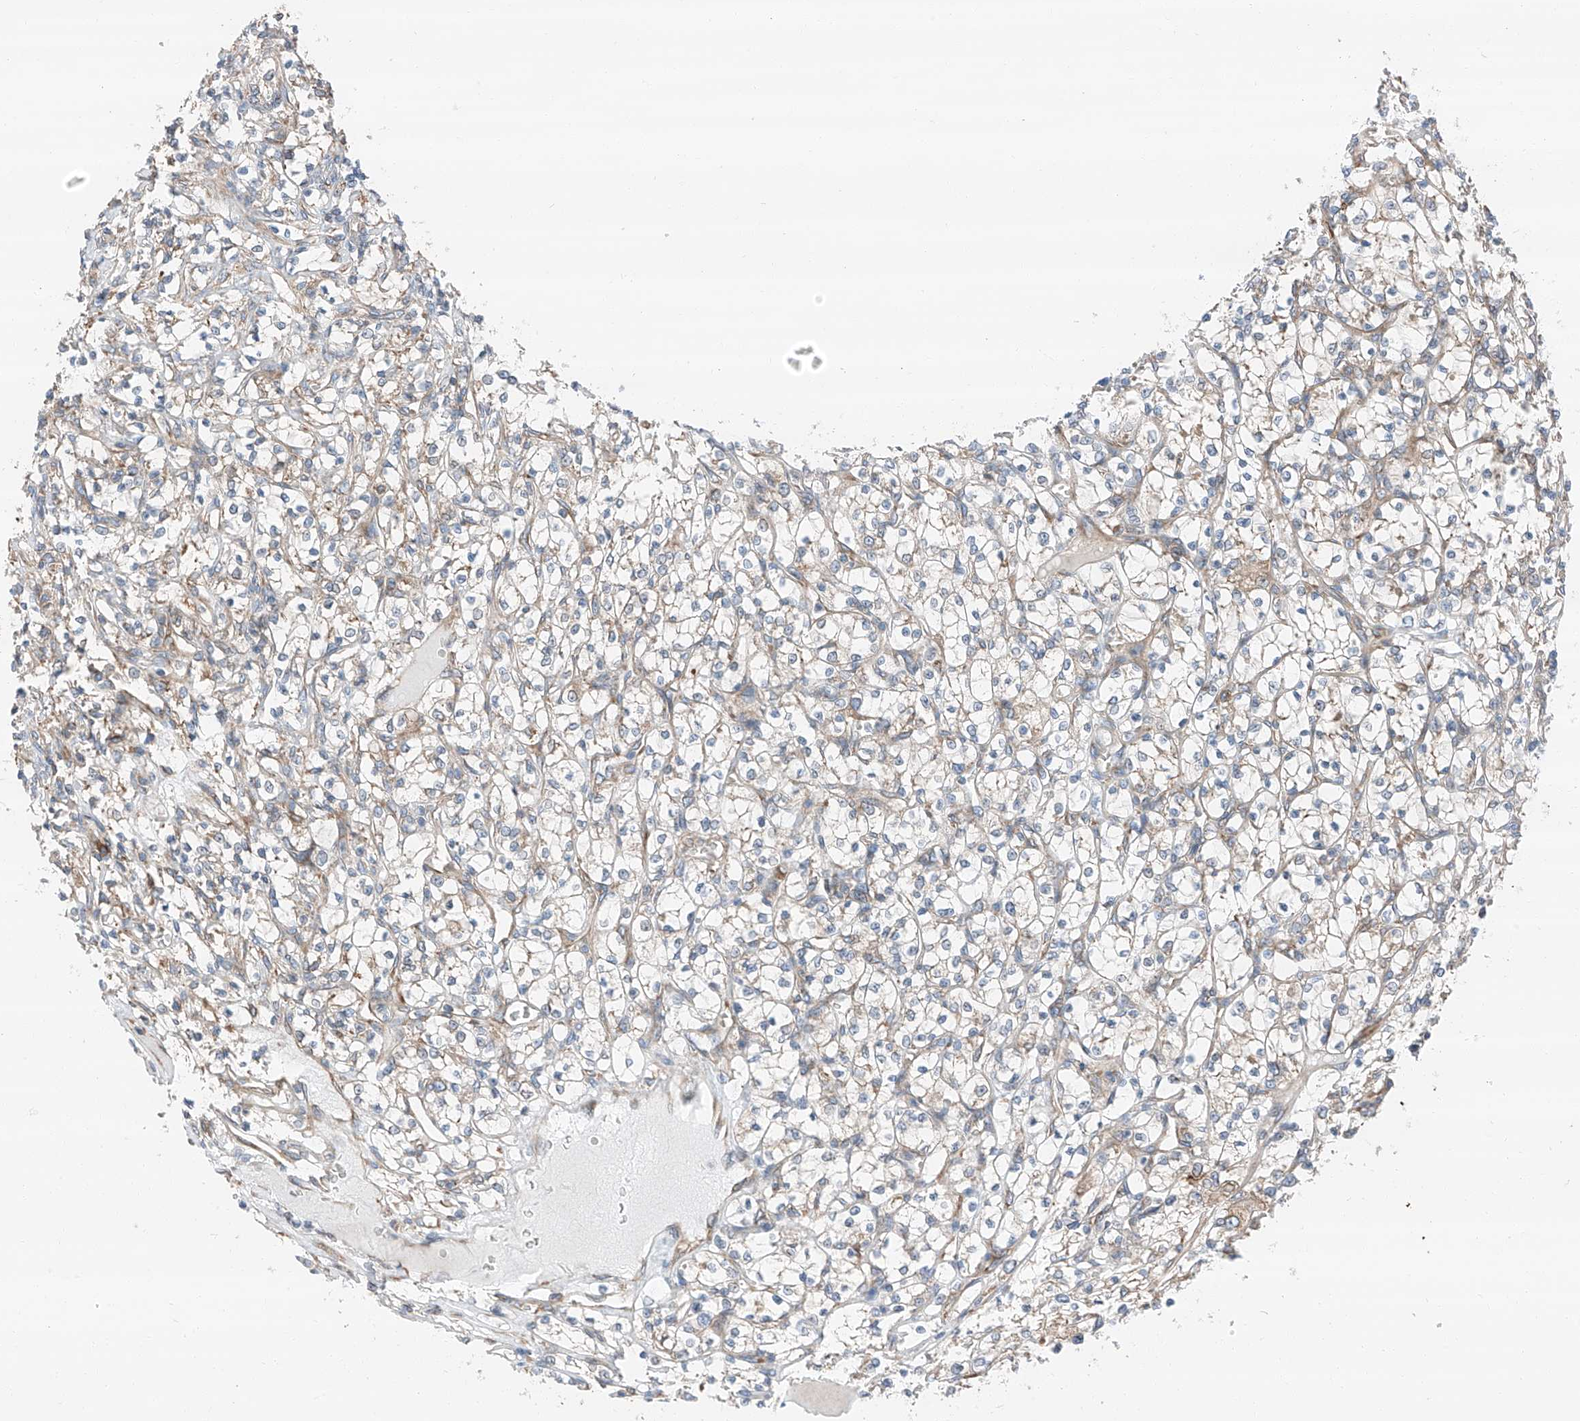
{"staining": {"intensity": "moderate", "quantity": "25%-75%", "location": "cytoplasmic/membranous"}, "tissue": "renal cancer", "cell_type": "Tumor cells", "image_type": "cancer", "snomed": [{"axis": "morphology", "description": "Adenocarcinoma, NOS"}, {"axis": "topography", "description": "Kidney"}], "caption": "Renal cancer (adenocarcinoma) stained with a brown dye demonstrates moderate cytoplasmic/membranous positive positivity in about 25%-75% of tumor cells.", "gene": "ZC3H15", "patient": {"sex": "female", "age": 69}}